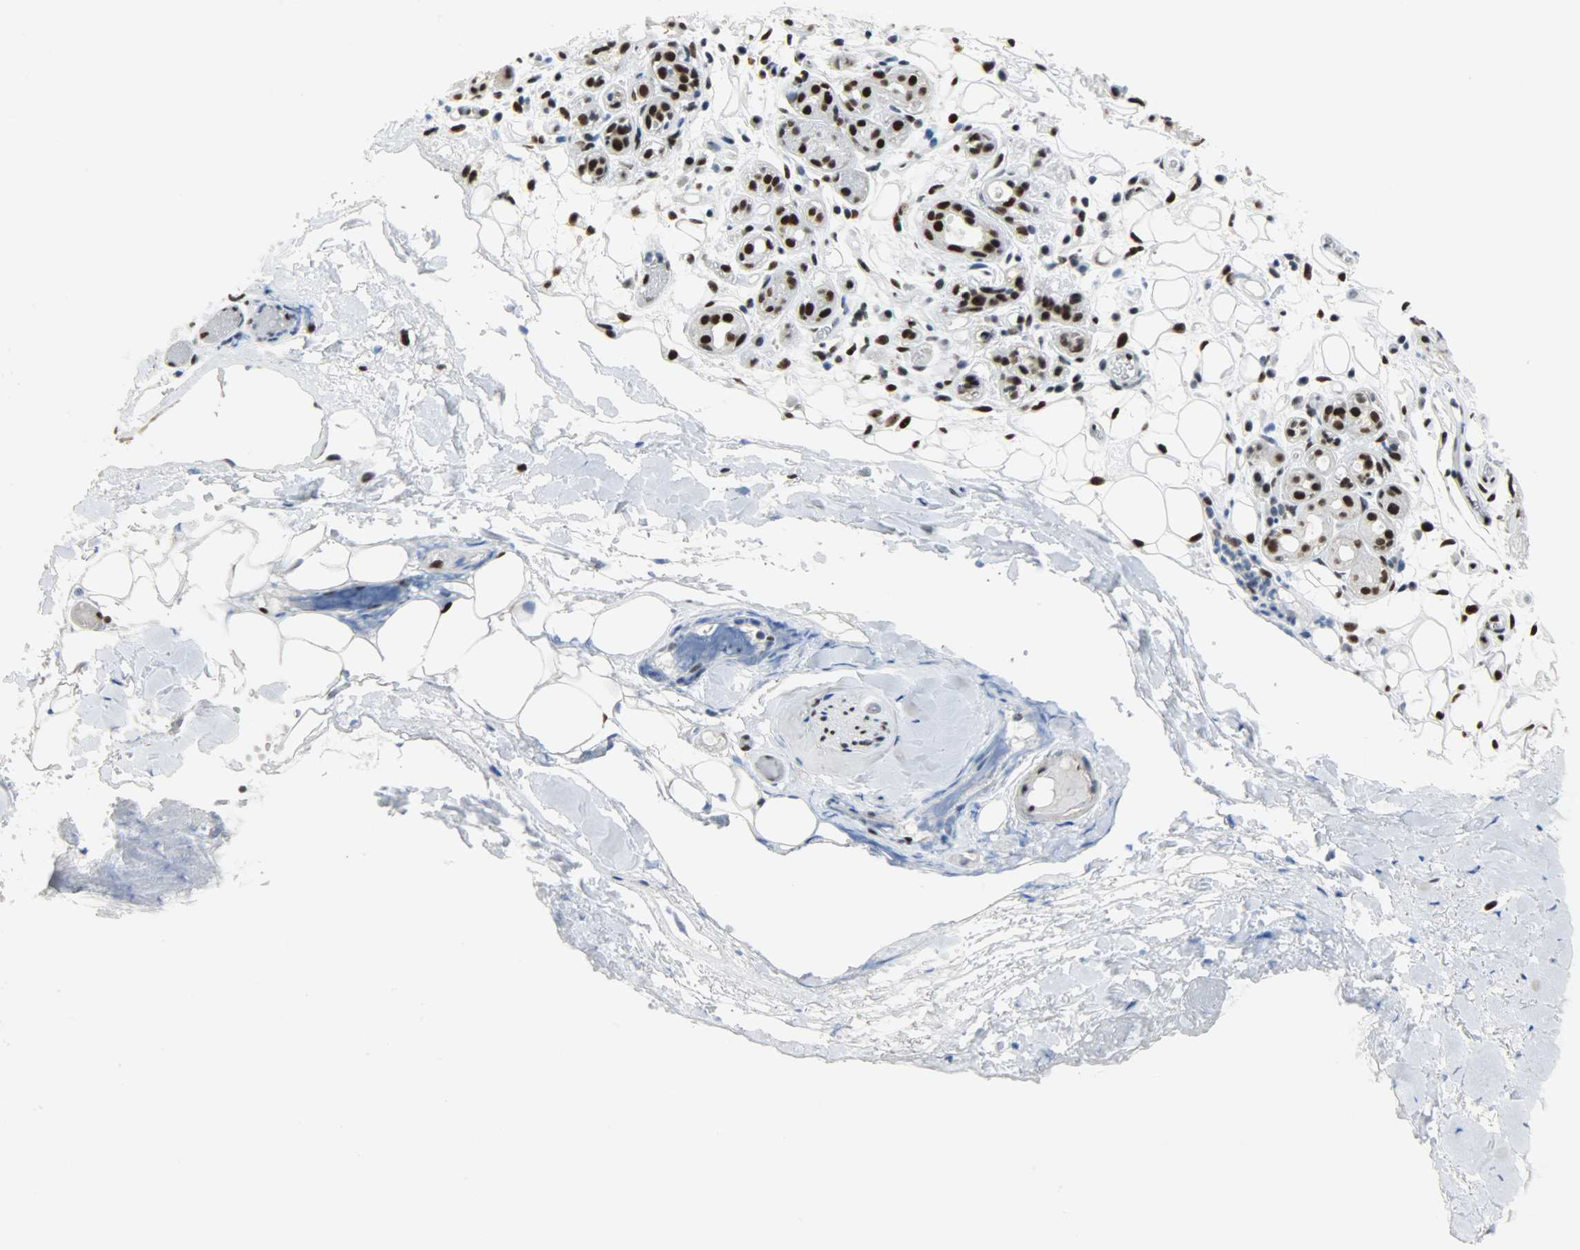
{"staining": {"intensity": "strong", "quantity": ">75%", "location": "nuclear"}, "tissue": "salivary gland", "cell_type": "Glandular cells", "image_type": "normal", "snomed": [{"axis": "morphology", "description": "Normal tissue, NOS"}, {"axis": "topography", "description": "Salivary gland"}], "caption": "IHC of normal salivary gland displays high levels of strong nuclear staining in approximately >75% of glandular cells.", "gene": "SSB", "patient": {"sex": "male", "age": 54}}